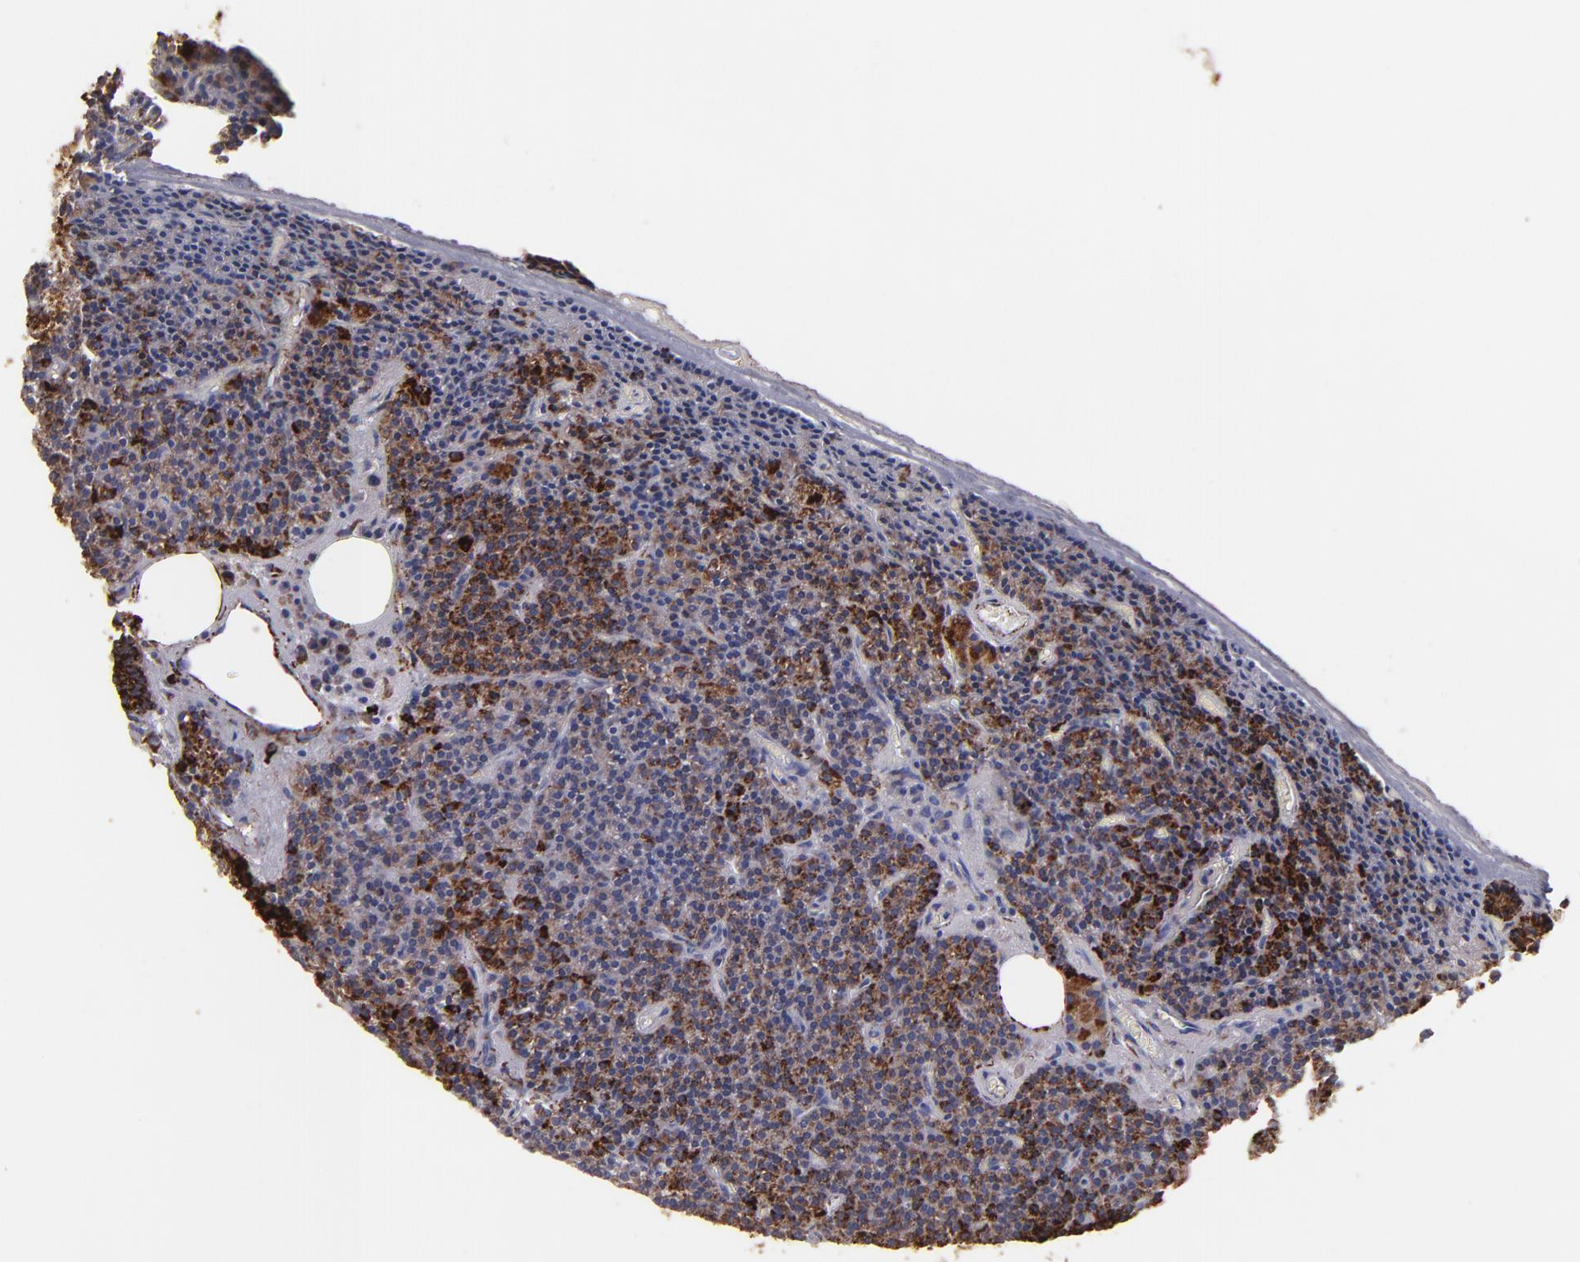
{"staining": {"intensity": "strong", "quantity": "<25%", "location": "cytoplasmic/membranous"}, "tissue": "parathyroid gland", "cell_type": "Glandular cells", "image_type": "normal", "snomed": [{"axis": "morphology", "description": "Normal tissue, NOS"}, {"axis": "topography", "description": "Parathyroid gland"}], "caption": "This is an image of IHC staining of benign parathyroid gland, which shows strong staining in the cytoplasmic/membranous of glandular cells.", "gene": "MAOB", "patient": {"sex": "male", "age": 57}}